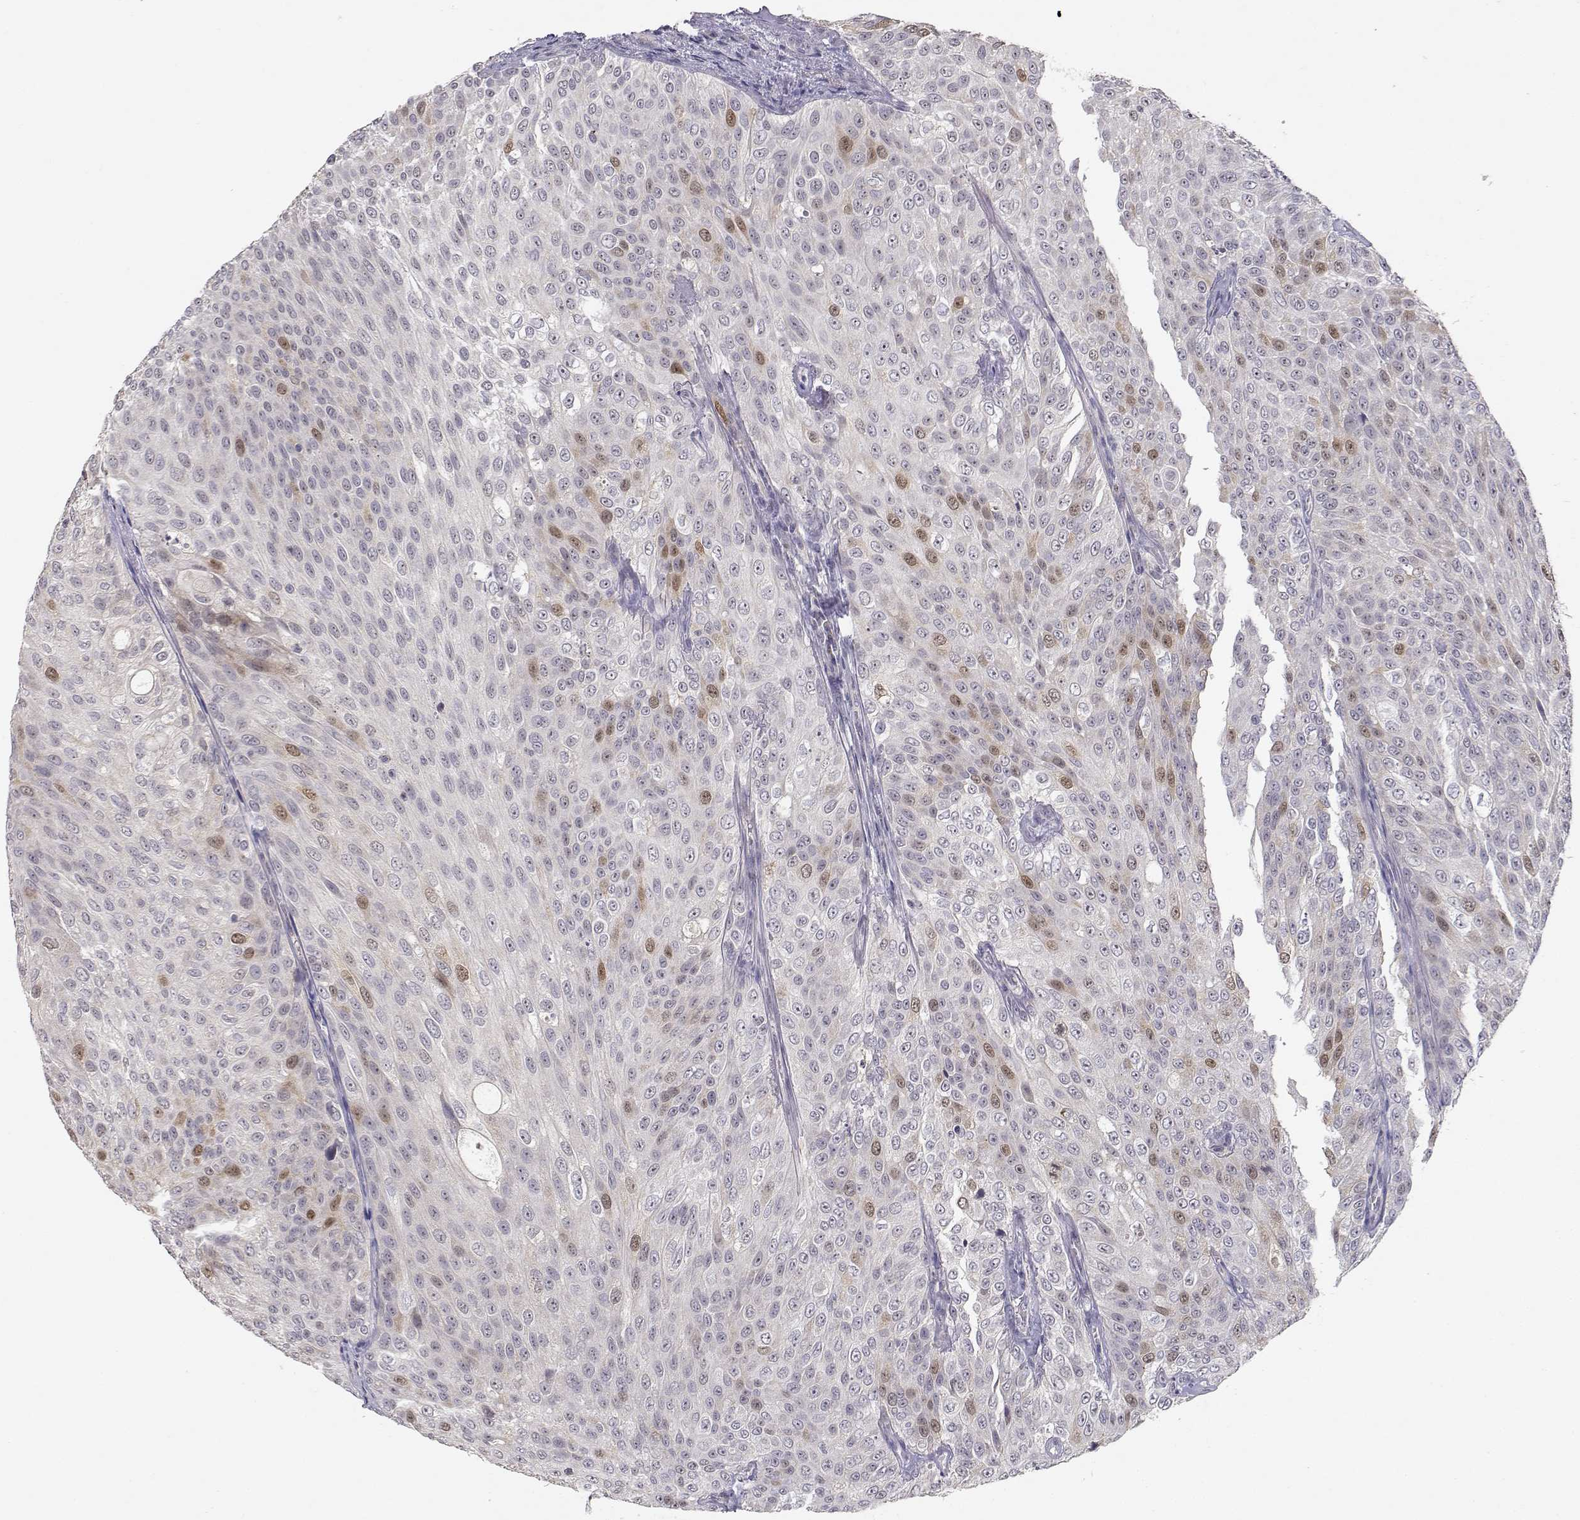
{"staining": {"intensity": "moderate", "quantity": "<25%", "location": "nuclear"}, "tissue": "urothelial cancer", "cell_type": "Tumor cells", "image_type": "cancer", "snomed": [{"axis": "morphology", "description": "Urothelial carcinoma, Low grade"}, {"axis": "topography", "description": "Ureter, NOS"}, {"axis": "topography", "description": "Urinary bladder"}], "caption": "Immunohistochemical staining of urothelial cancer shows moderate nuclear protein positivity in about <25% of tumor cells.", "gene": "RAD51", "patient": {"sex": "male", "age": 78}}